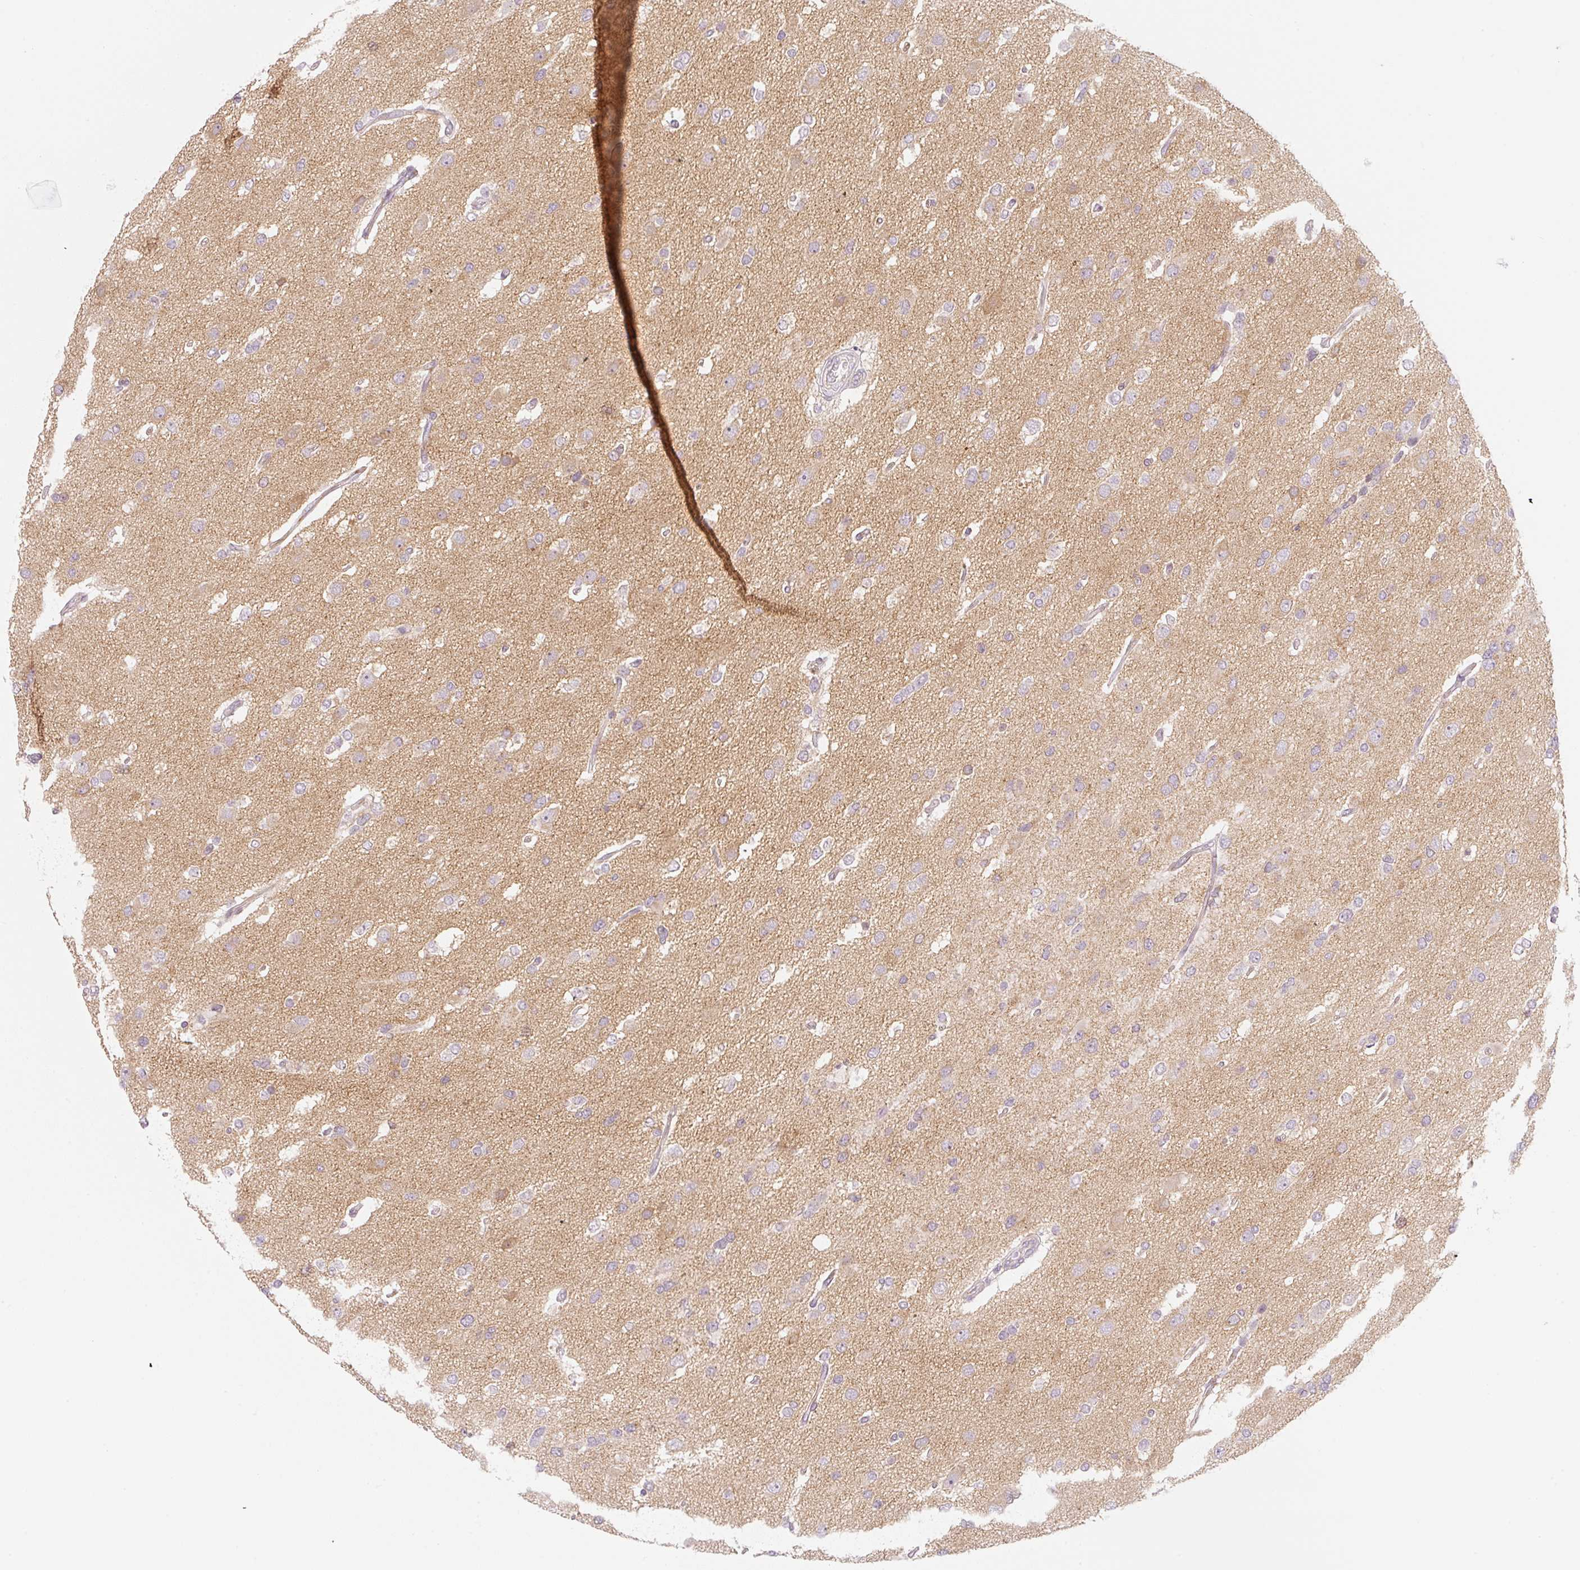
{"staining": {"intensity": "negative", "quantity": "none", "location": "none"}, "tissue": "glioma", "cell_type": "Tumor cells", "image_type": "cancer", "snomed": [{"axis": "morphology", "description": "Glioma, malignant, High grade"}, {"axis": "topography", "description": "Brain"}], "caption": "Human glioma stained for a protein using IHC displays no positivity in tumor cells.", "gene": "CASKIN1", "patient": {"sex": "male", "age": 53}}